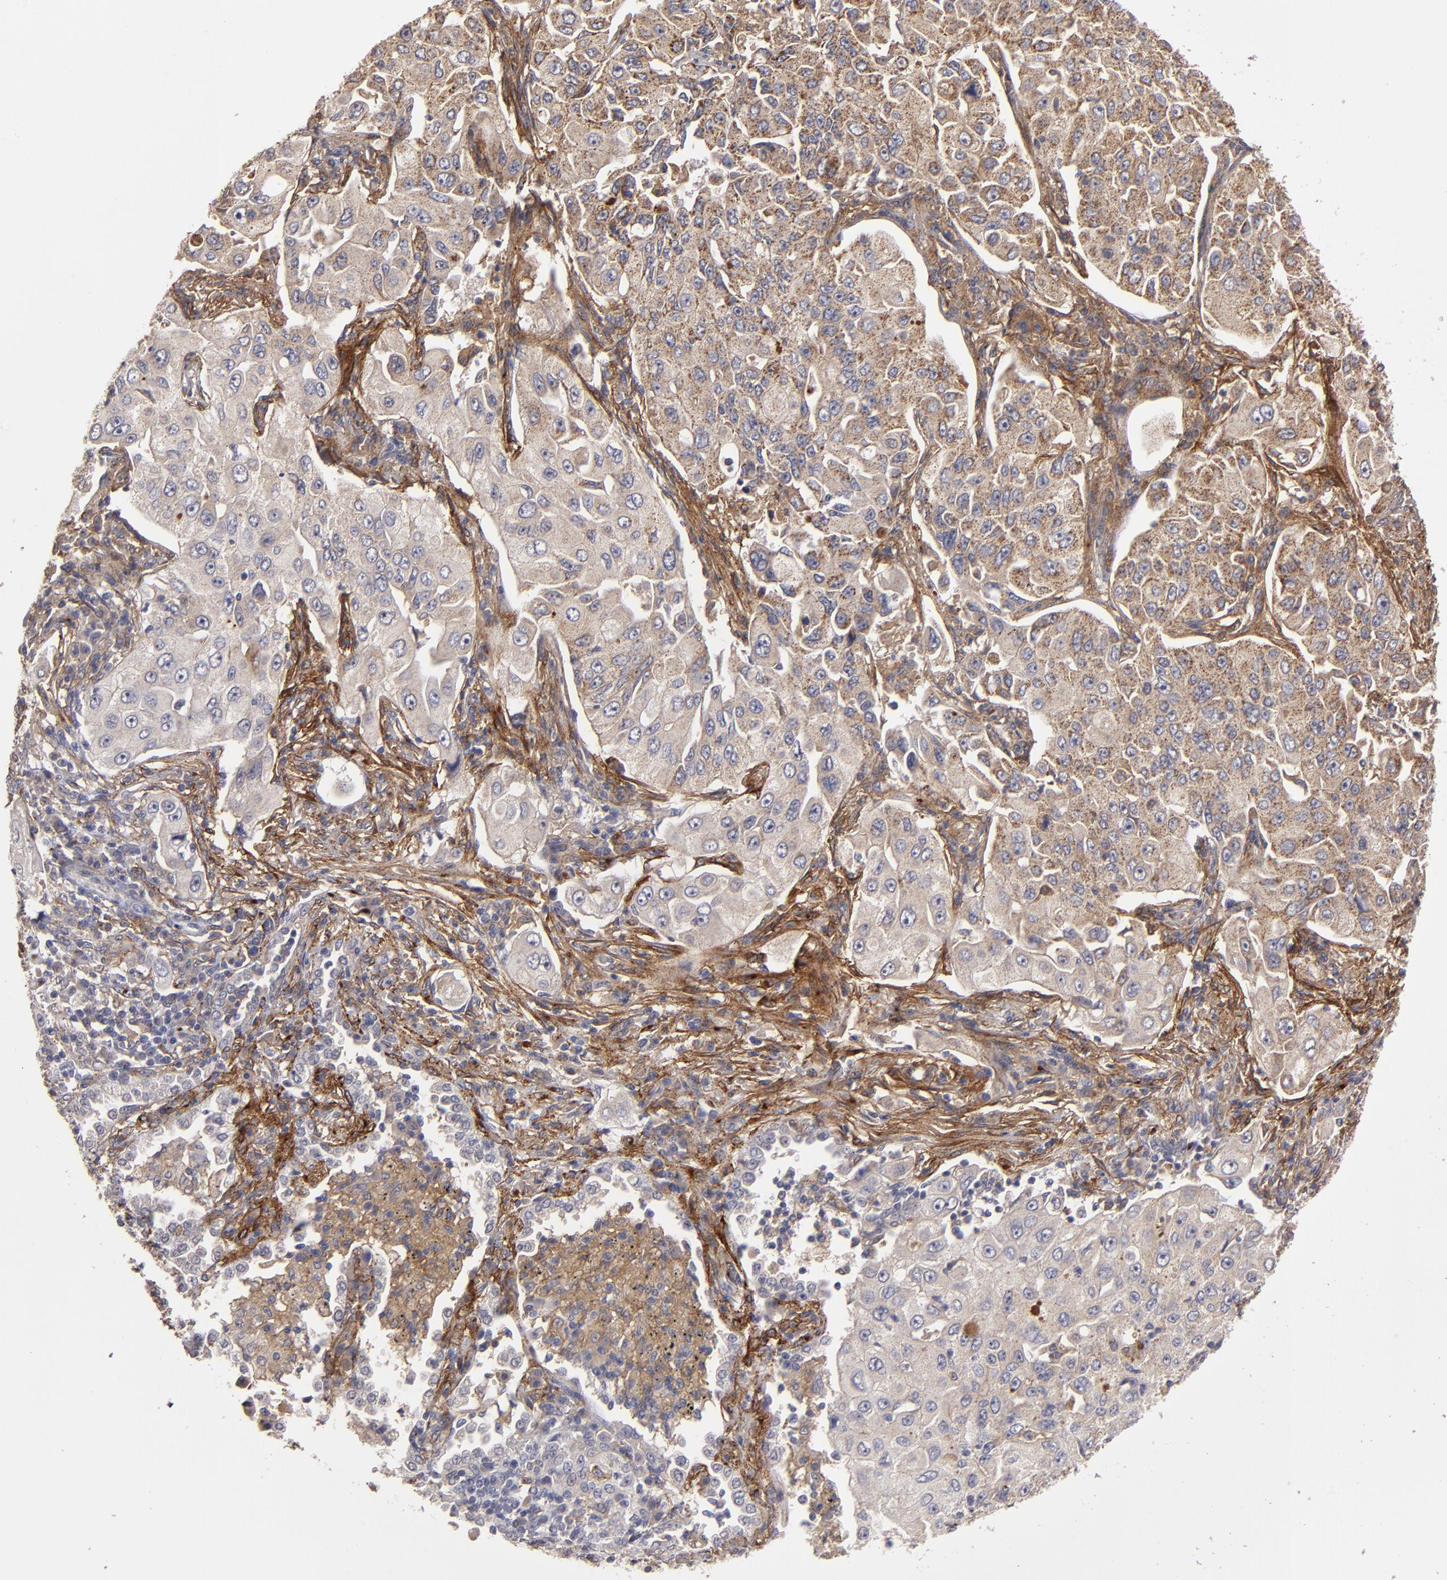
{"staining": {"intensity": "moderate", "quantity": "25%-75%", "location": "cytoplasmic/membranous"}, "tissue": "lung cancer", "cell_type": "Tumor cells", "image_type": "cancer", "snomed": [{"axis": "morphology", "description": "Adenocarcinoma, NOS"}, {"axis": "topography", "description": "Lung"}], "caption": "Approximately 25%-75% of tumor cells in adenocarcinoma (lung) reveal moderate cytoplasmic/membranous protein positivity as visualized by brown immunohistochemical staining.", "gene": "ITGB5", "patient": {"sex": "male", "age": 84}}